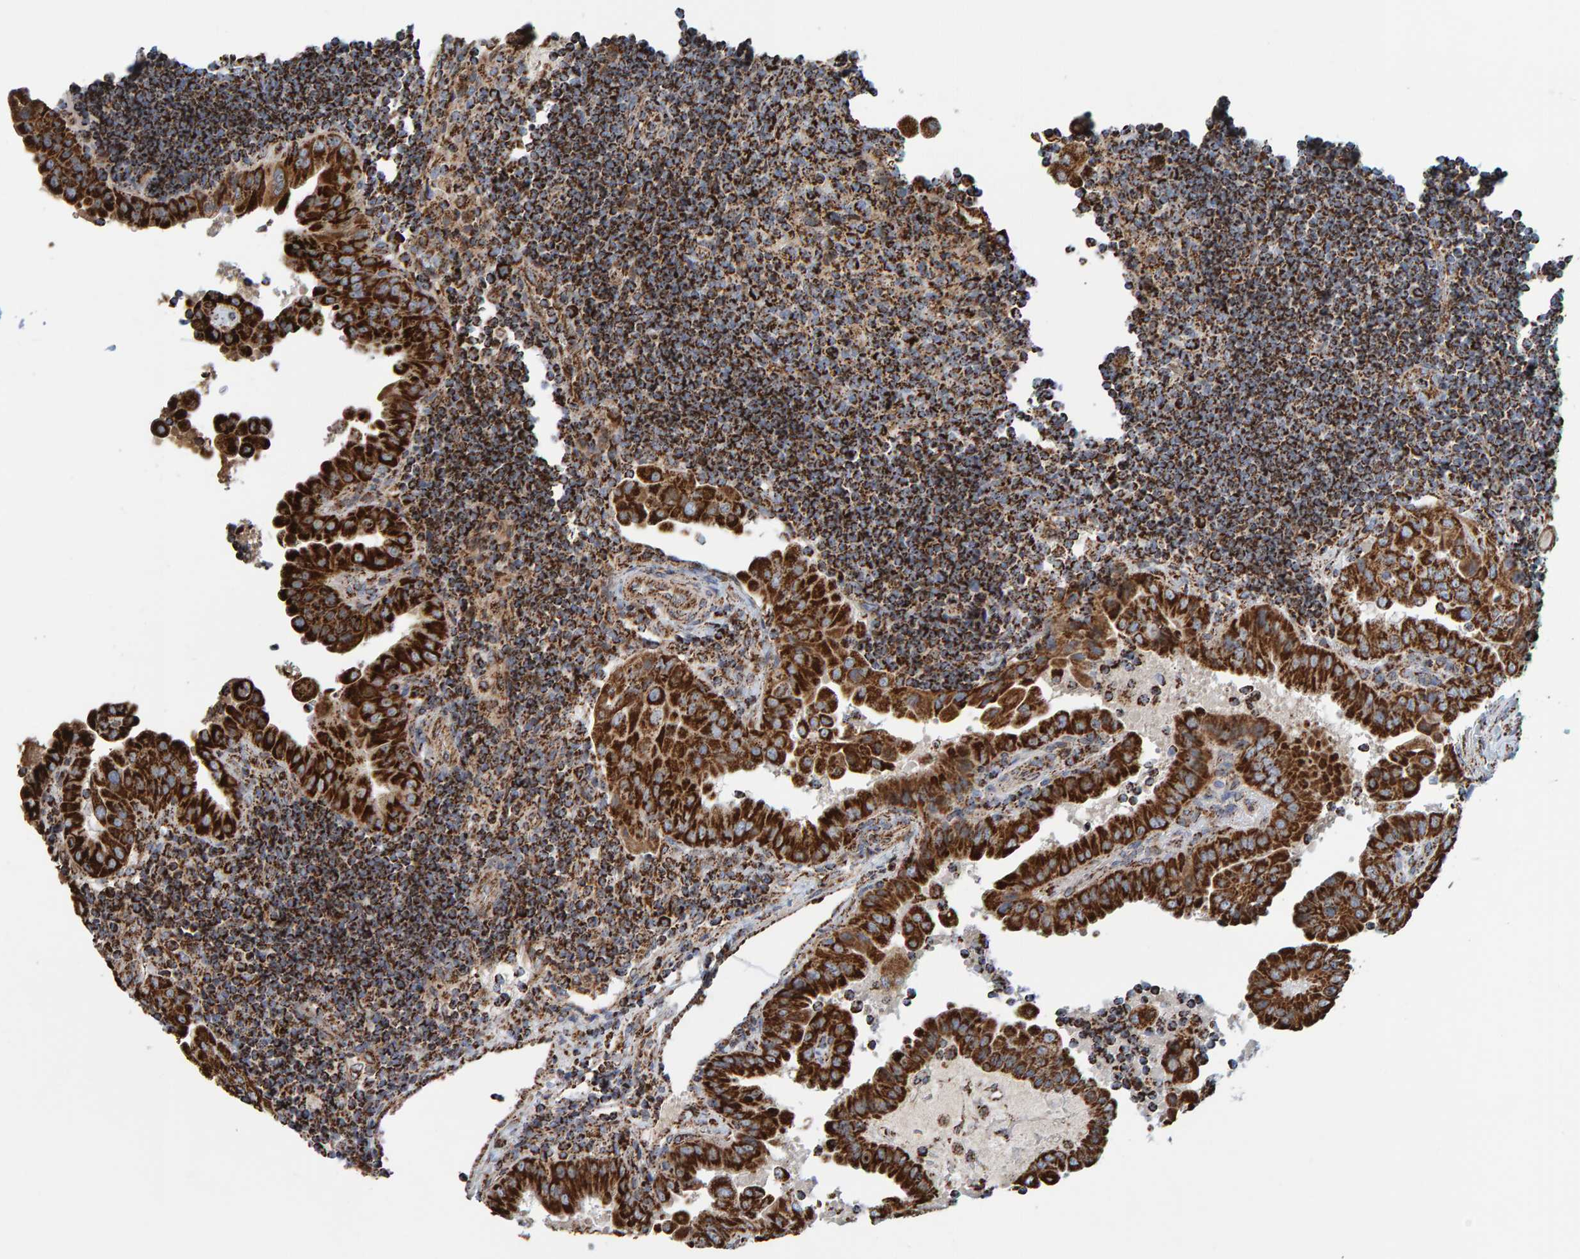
{"staining": {"intensity": "strong", "quantity": ">75%", "location": "cytoplasmic/membranous"}, "tissue": "thyroid cancer", "cell_type": "Tumor cells", "image_type": "cancer", "snomed": [{"axis": "morphology", "description": "Papillary adenocarcinoma, NOS"}, {"axis": "topography", "description": "Thyroid gland"}], "caption": "Immunohistochemistry (IHC) photomicrograph of human thyroid cancer (papillary adenocarcinoma) stained for a protein (brown), which demonstrates high levels of strong cytoplasmic/membranous positivity in about >75% of tumor cells.", "gene": "MRPL45", "patient": {"sex": "male", "age": 33}}